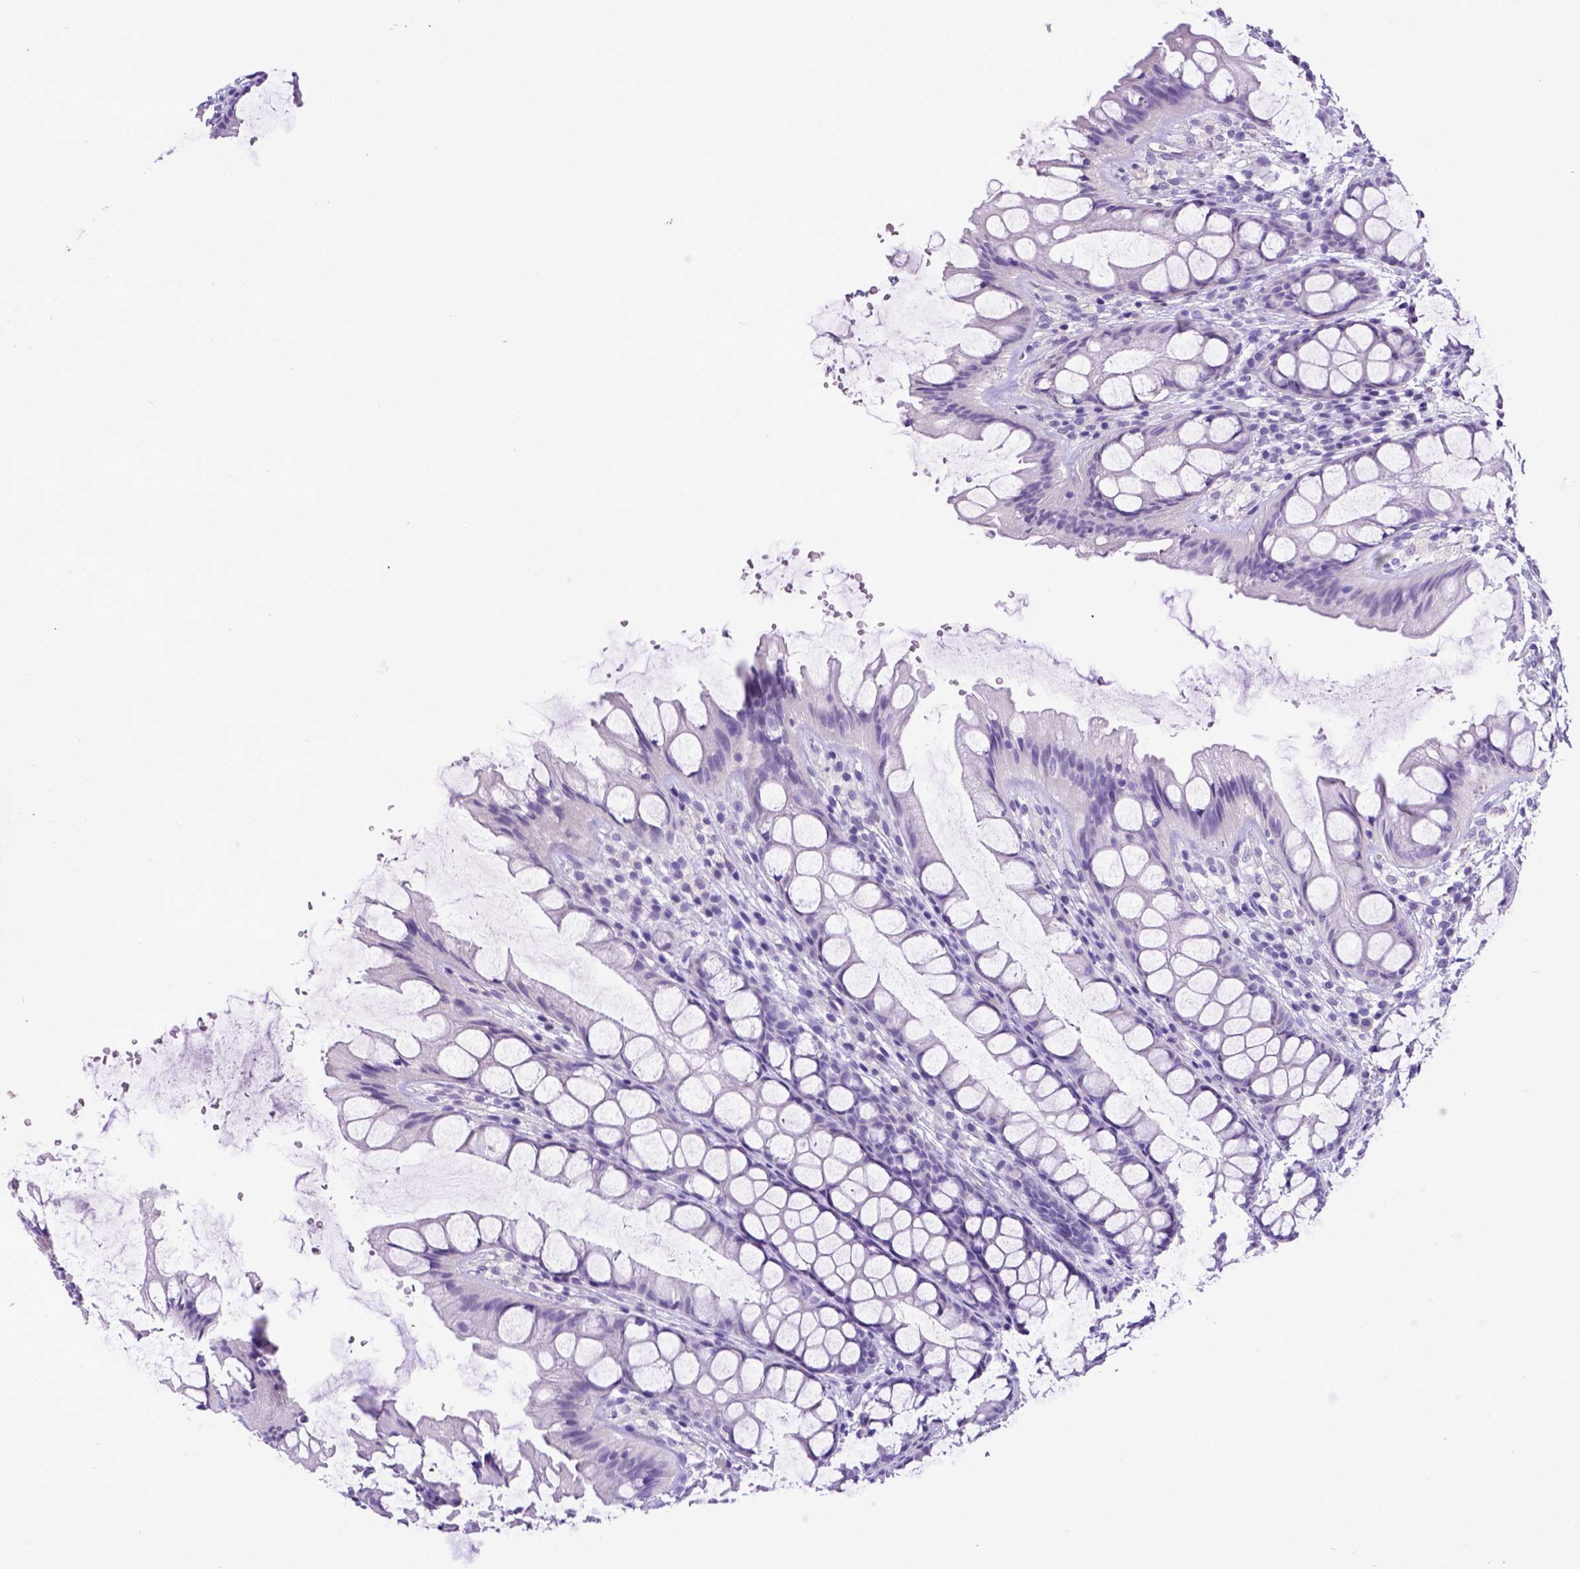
{"staining": {"intensity": "negative", "quantity": "none", "location": "none"}, "tissue": "colon", "cell_type": "Endothelial cells", "image_type": "normal", "snomed": [{"axis": "morphology", "description": "Normal tissue, NOS"}, {"axis": "topography", "description": "Colon"}], "caption": "Immunohistochemical staining of benign human colon reveals no significant expression in endothelial cells.", "gene": "ESR1", "patient": {"sex": "male", "age": 47}}